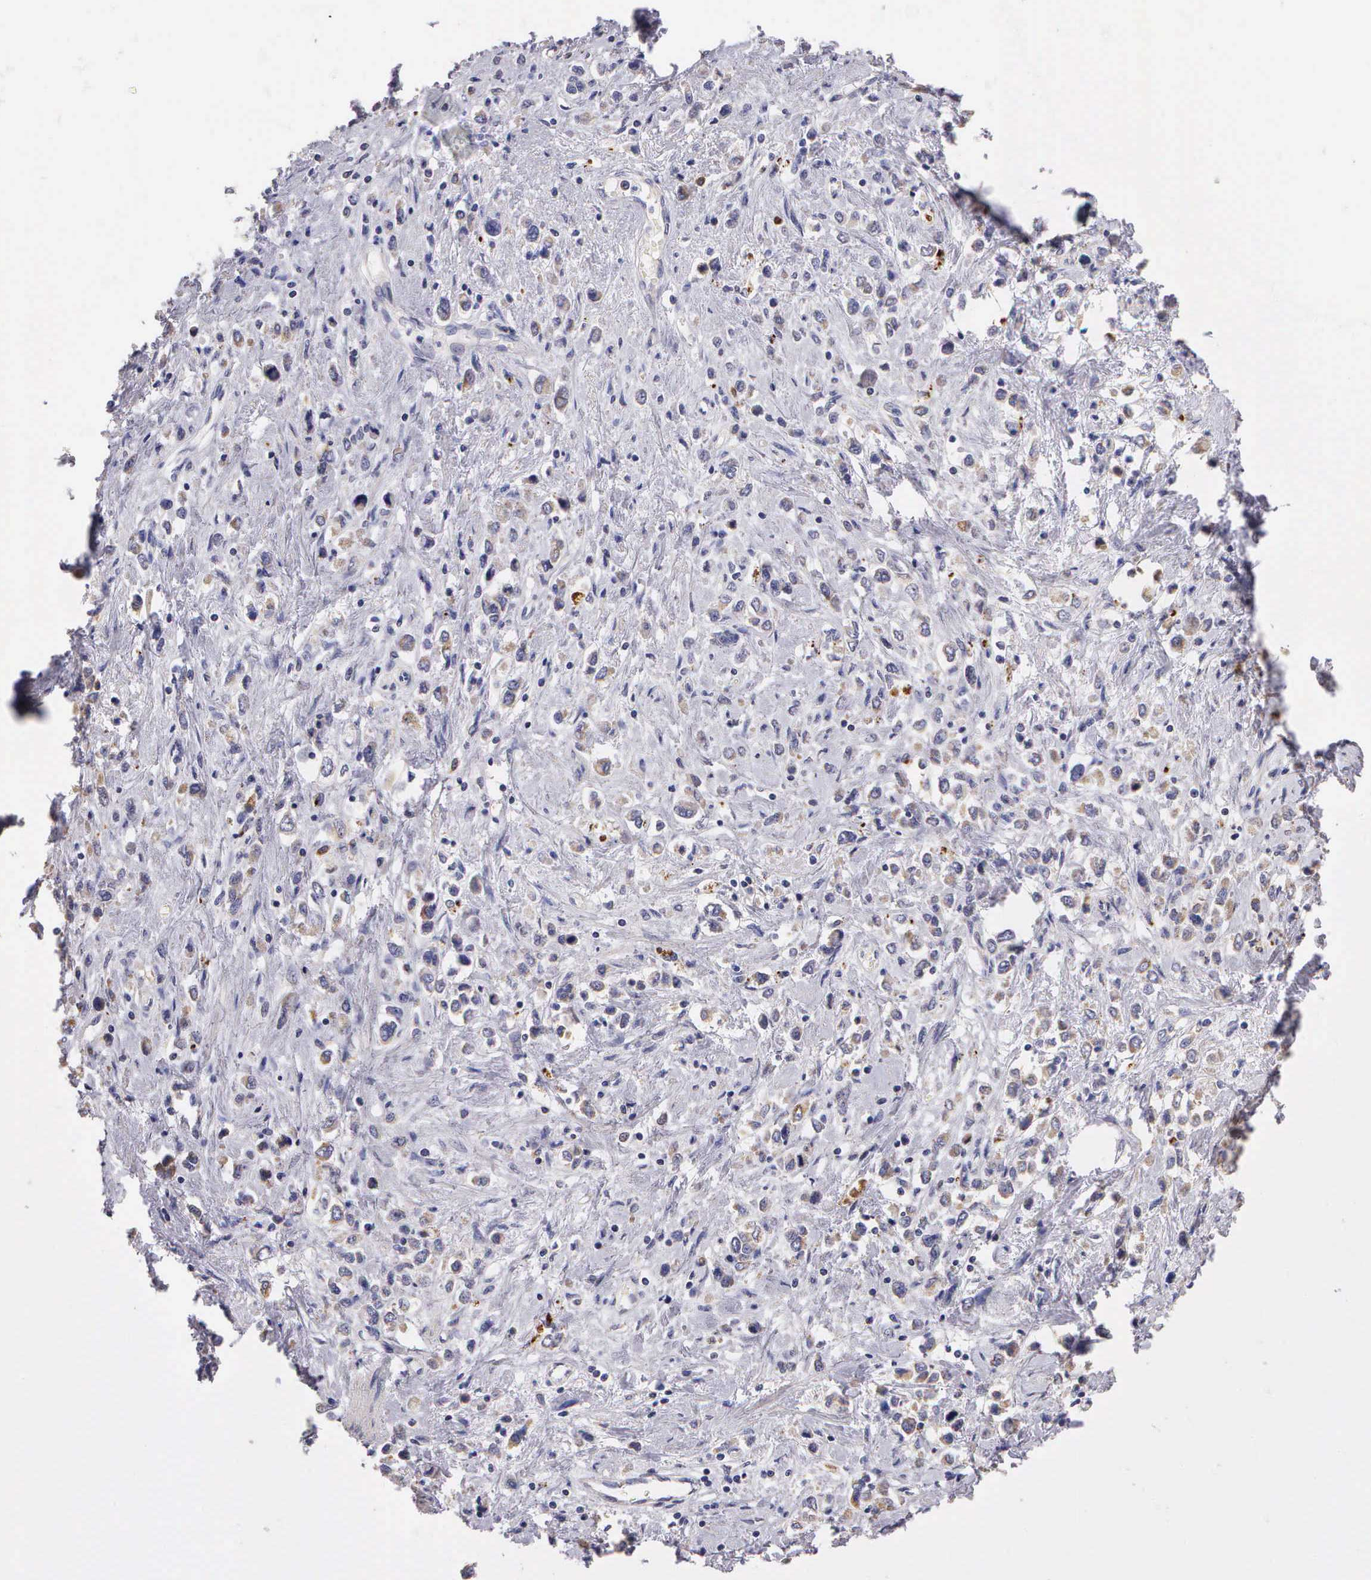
{"staining": {"intensity": "weak", "quantity": "<25%", "location": "cytoplasmic/membranous"}, "tissue": "stomach cancer", "cell_type": "Tumor cells", "image_type": "cancer", "snomed": [{"axis": "morphology", "description": "Adenocarcinoma, NOS"}, {"axis": "topography", "description": "Stomach, upper"}], "caption": "This photomicrograph is of stomach cancer (adenocarcinoma) stained with immunohistochemistry (IHC) to label a protein in brown with the nuclei are counter-stained blue. There is no expression in tumor cells. Nuclei are stained in blue.", "gene": "ESR1", "patient": {"sex": "male", "age": 76}}